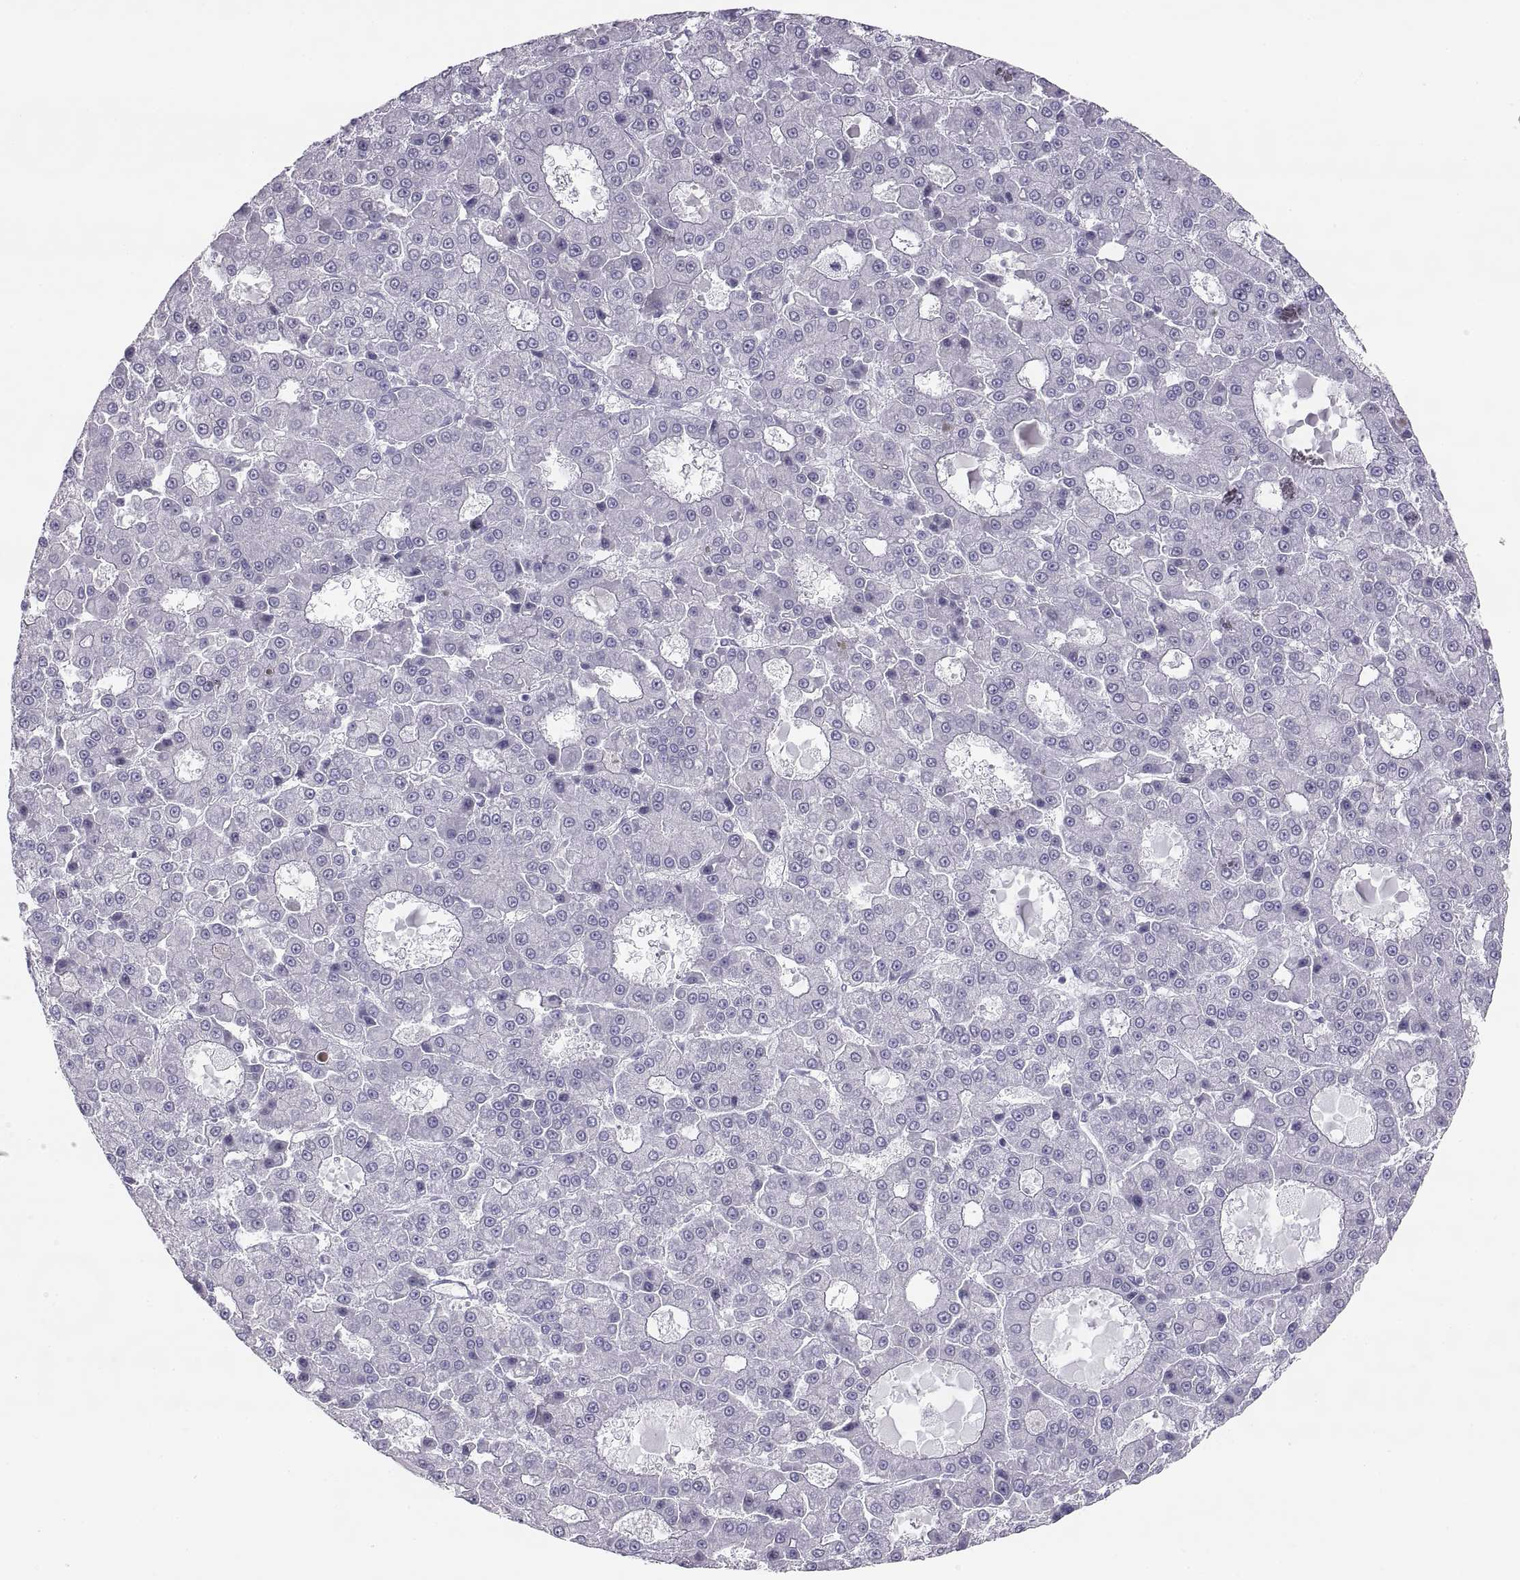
{"staining": {"intensity": "negative", "quantity": "none", "location": "none"}, "tissue": "liver cancer", "cell_type": "Tumor cells", "image_type": "cancer", "snomed": [{"axis": "morphology", "description": "Carcinoma, Hepatocellular, NOS"}, {"axis": "topography", "description": "Liver"}], "caption": "There is no significant expression in tumor cells of liver cancer. Nuclei are stained in blue.", "gene": "SEMG1", "patient": {"sex": "male", "age": 70}}